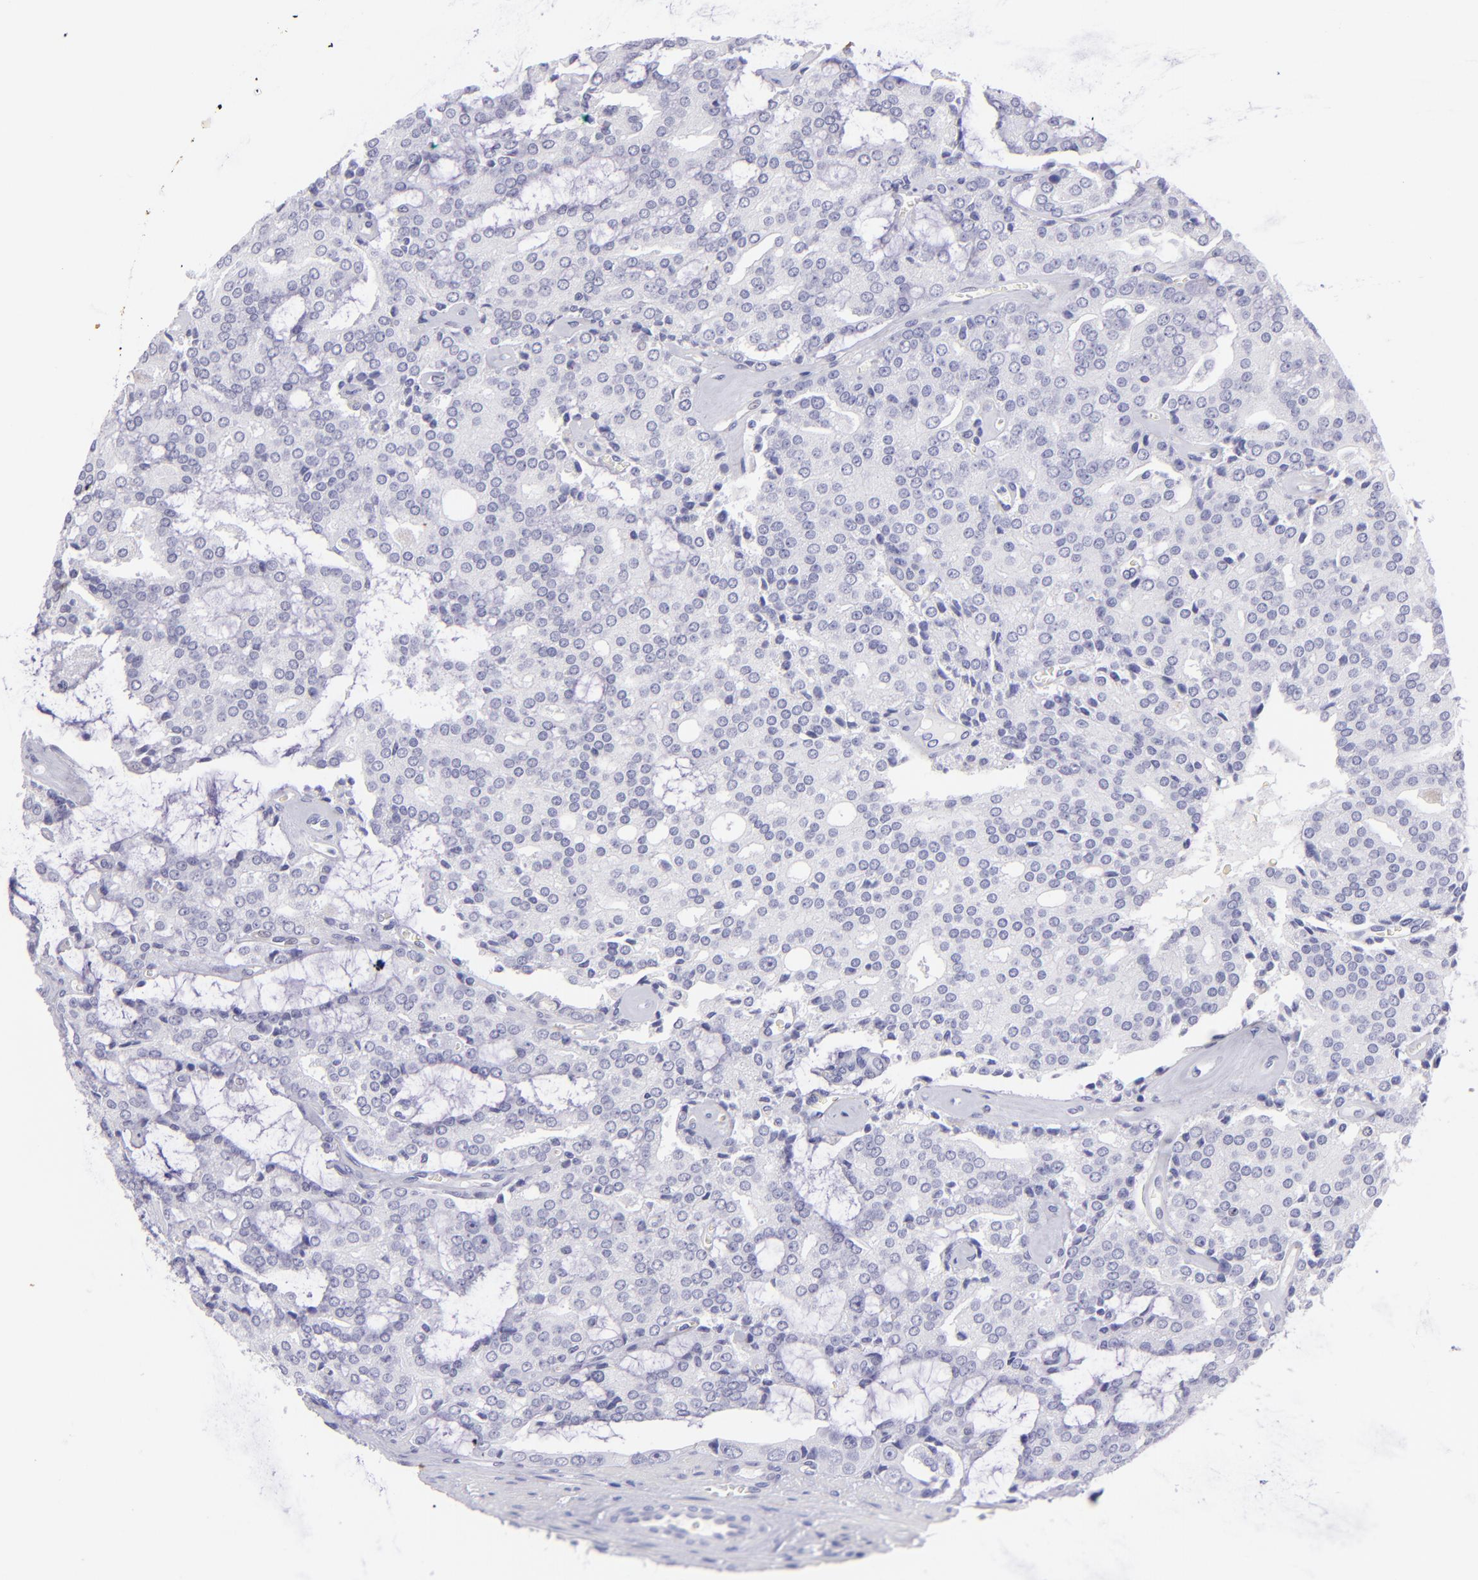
{"staining": {"intensity": "negative", "quantity": "none", "location": "none"}, "tissue": "prostate cancer", "cell_type": "Tumor cells", "image_type": "cancer", "snomed": [{"axis": "morphology", "description": "Adenocarcinoma, High grade"}, {"axis": "topography", "description": "Prostate"}], "caption": "DAB immunohistochemical staining of high-grade adenocarcinoma (prostate) demonstrates no significant positivity in tumor cells.", "gene": "PIP", "patient": {"sex": "male", "age": 67}}